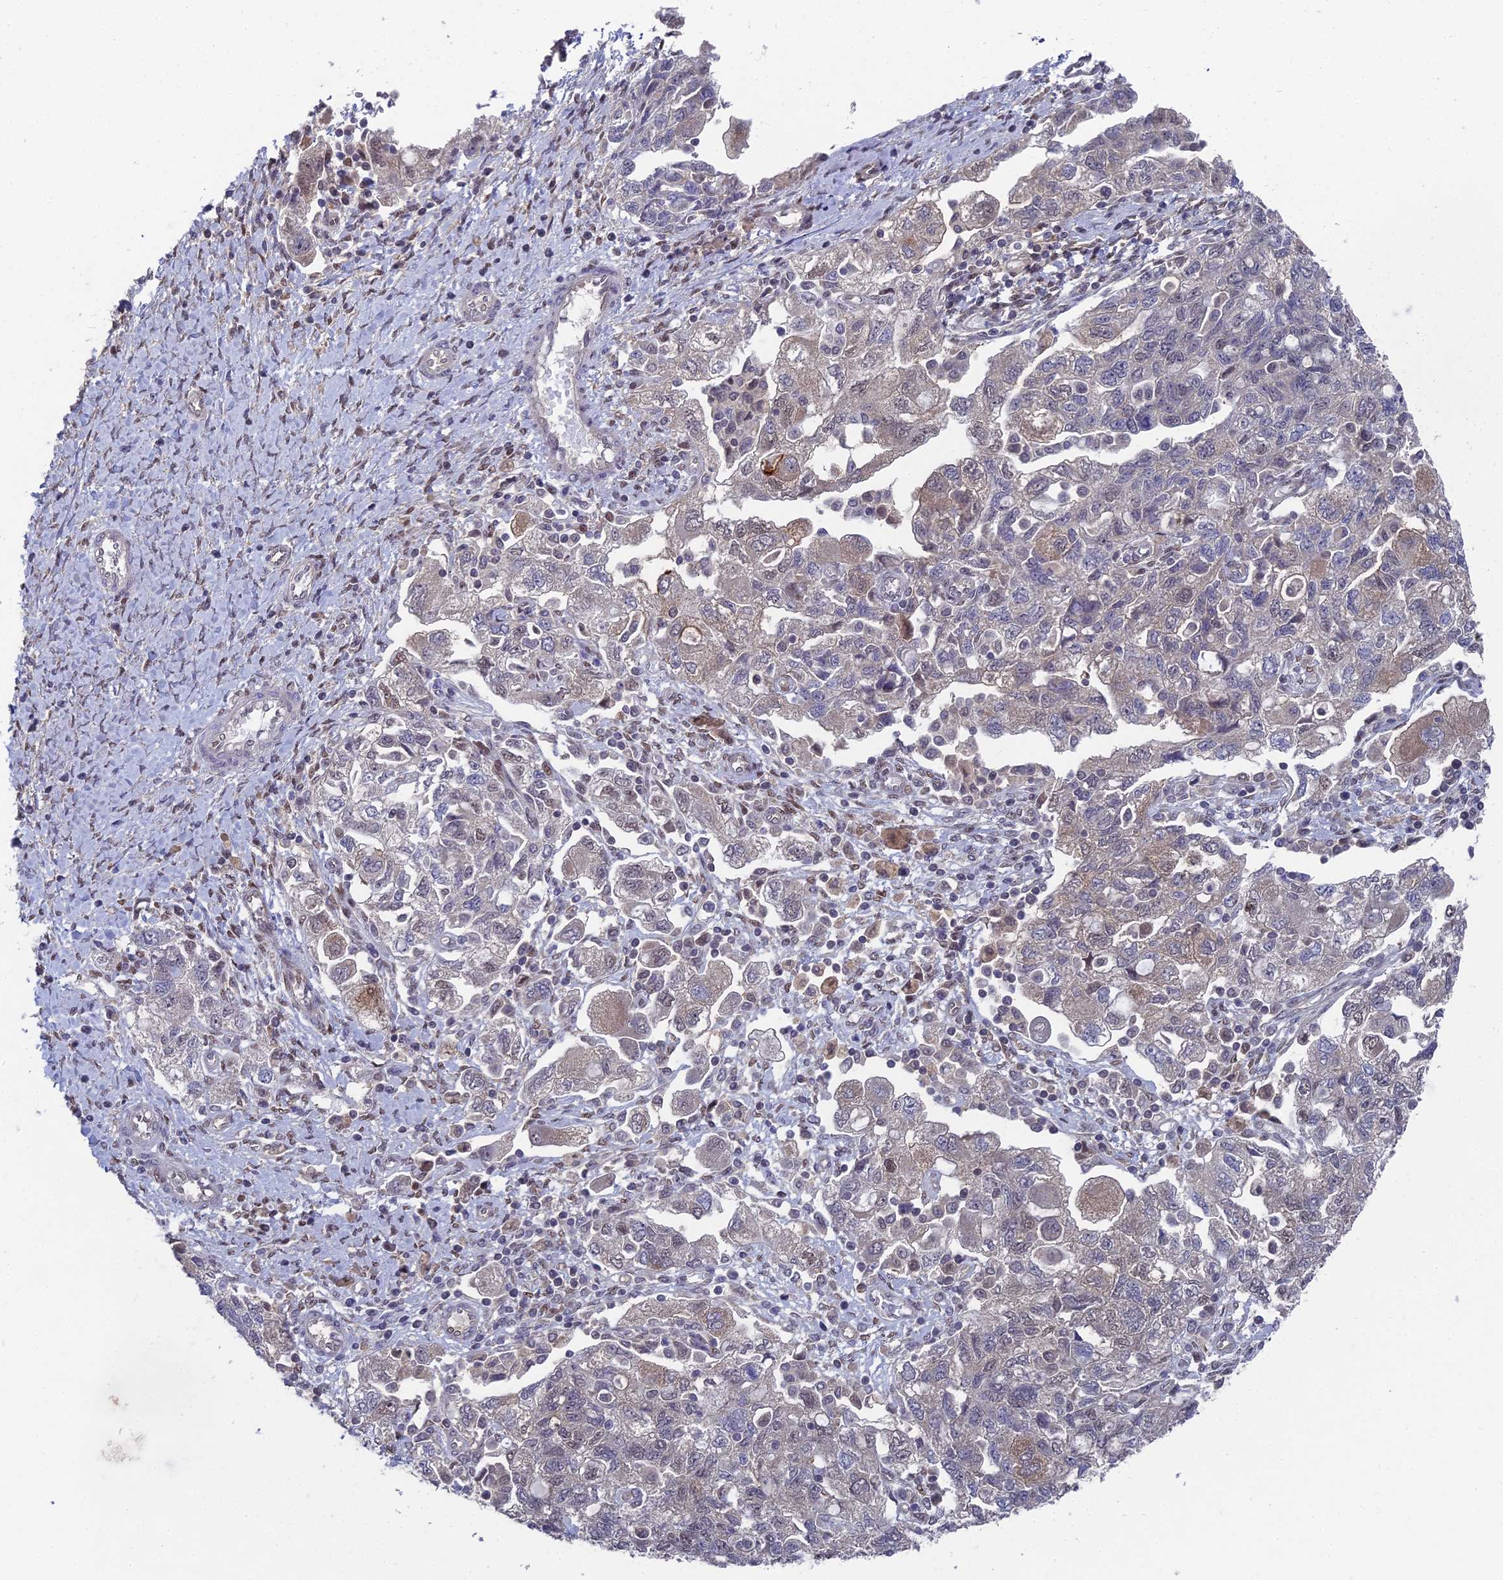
{"staining": {"intensity": "weak", "quantity": "<25%", "location": "nuclear"}, "tissue": "ovarian cancer", "cell_type": "Tumor cells", "image_type": "cancer", "snomed": [{"axis": "morphology", "description": "Carcinoma, NOS"}, {"axis": "morphology", "description": "Cystadenocarcinoma, serous, NOS"}, {"axis": "topography", "description": "Ovary"}], "caption": "Photomicrograph shows no significant protein expression in tumor cells of serous cystadenocarcinoma (ovarian).", "gene": "UNC5D", "patient": {"sex": "female", "age": 69}}